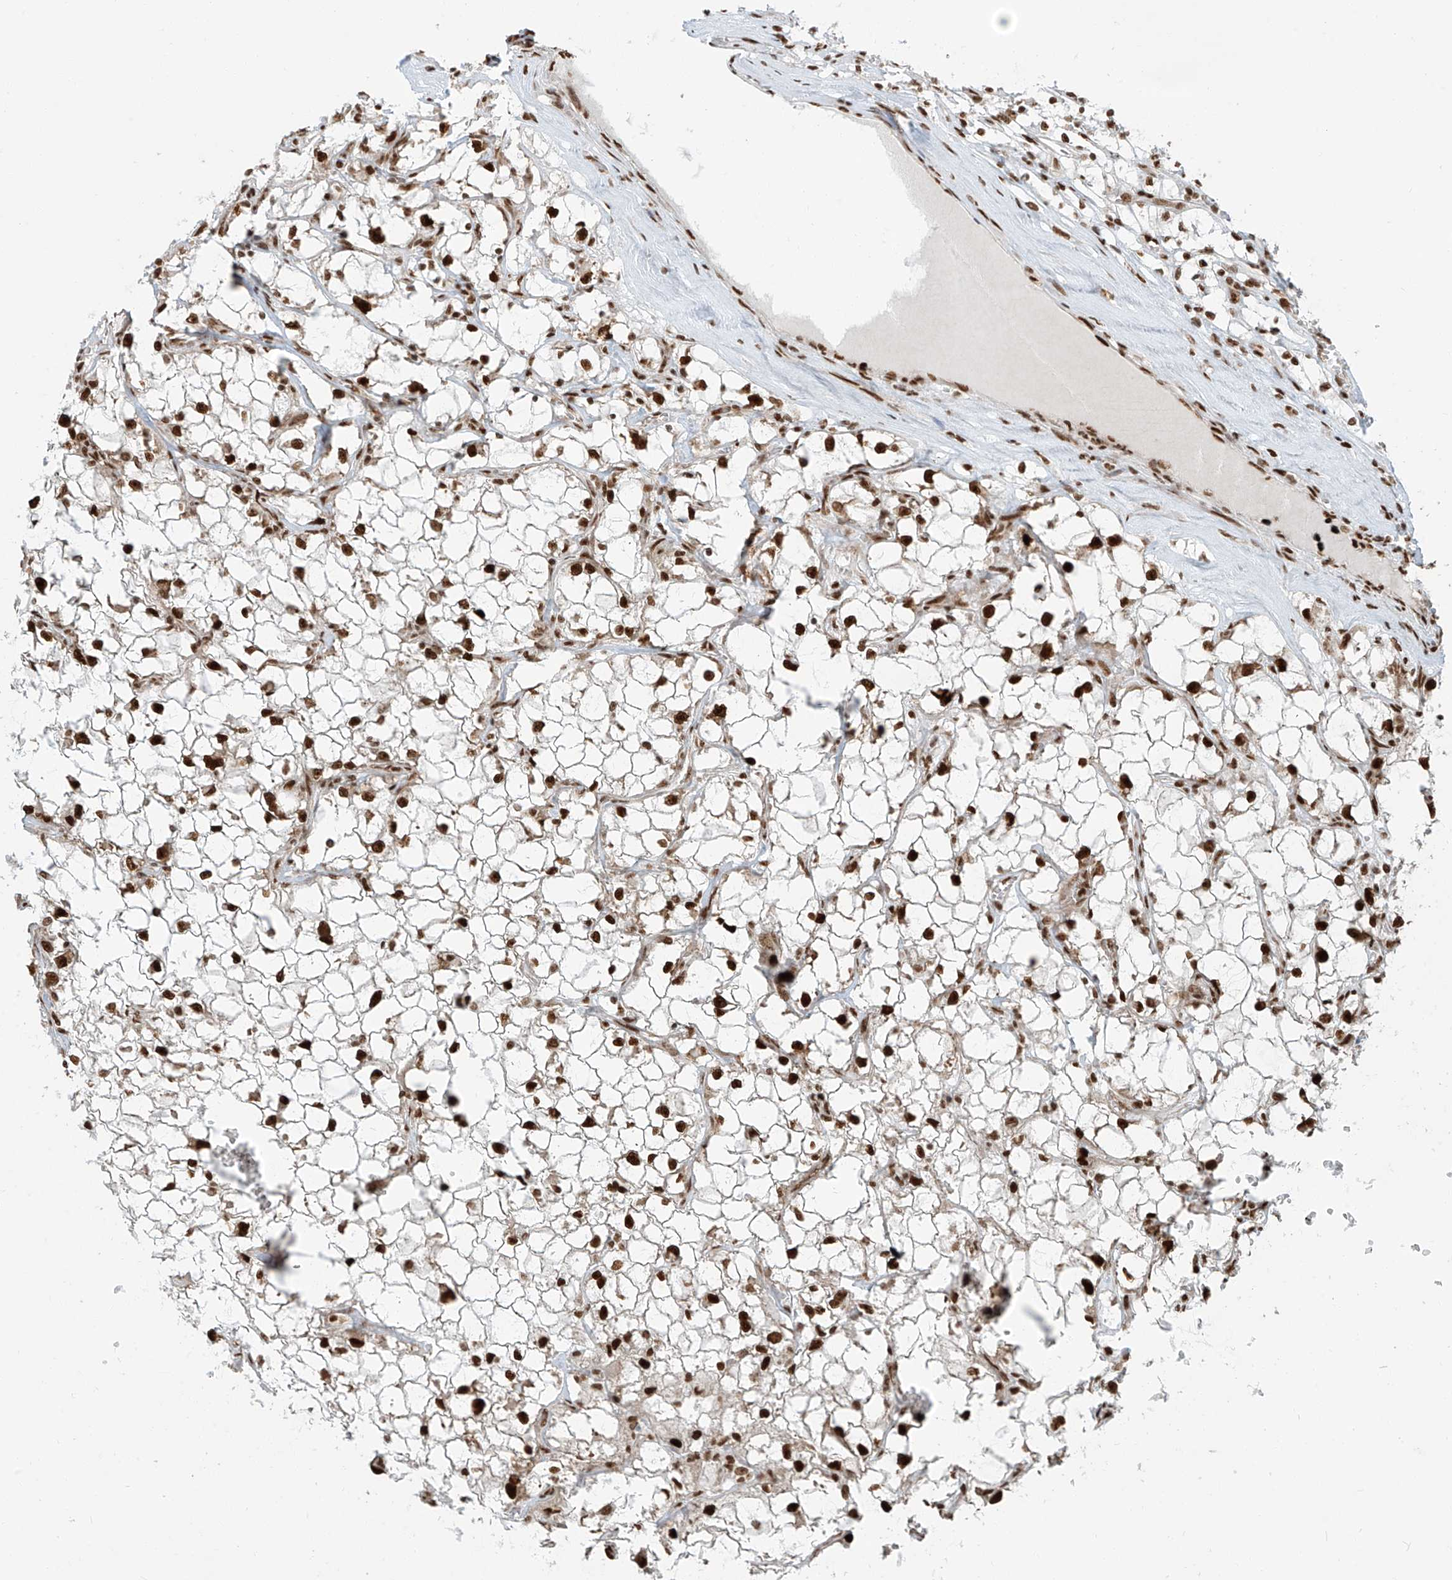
{"staining": {"intensity": "strong", "quantity": ">75%", "location": "nuclear"}, "tissue": "renal cancer", "cell_type": "Tumor cells", "image_type": "cancer", "snomed": [{"axis": "morphology", "description": "Adenocarcinoma, NOS"}, {"axis": "topography", "description": "Kidney"}], "caption": "A micrograph of adenocarcinoma (renal) stained for a protein shows strong nuclear brown staining in tumor cells. The staining is performed using DAB (3,3'-diaminobenzidine) brown chromogen to label protein expression. The nuclei are counter-stained blue using hematoxylin.", "gene": "FAM193B", "patient": {"sex": "female", "age": 69}}